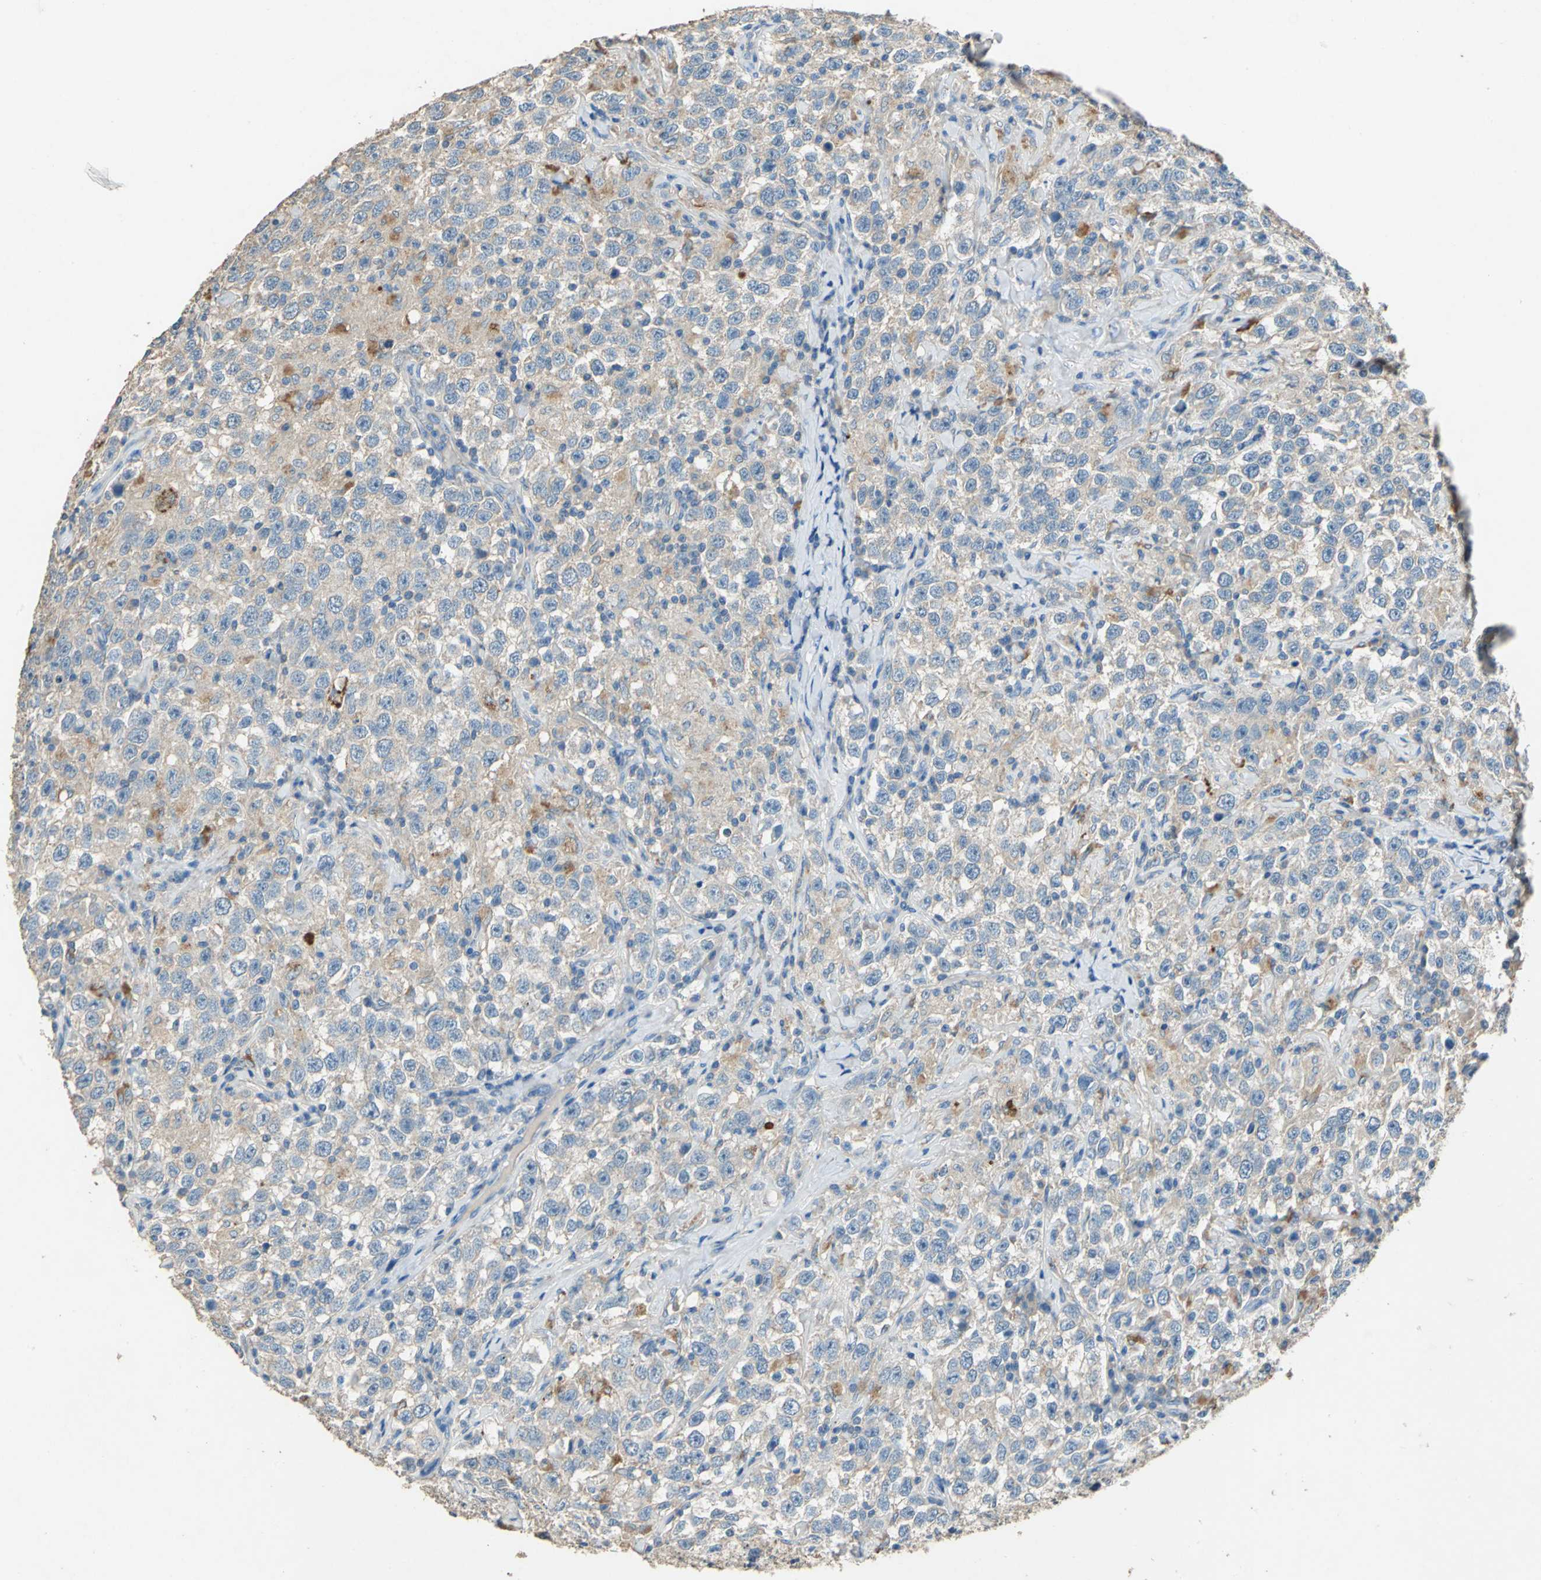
{"staining": {"intensity": "weak", "quantity": ">75%", "location": "cytoplasmic/membranous"}, "tissue": "testis cancer", "cell_type": "Tumor cells", "image_type": "cancer", "snomed": [{"axis": "morphology", "description": "Seminoma, NOS"}, {"axis": "topography", "description": "Testis"}], "caption": "A brown stain shows weak cytoplasmic/membranous positivity of a protein in seminoma (testis) tumor cells.", "gene": "ADAMTS5", "patient": {"sex": "male", "age": 41}}